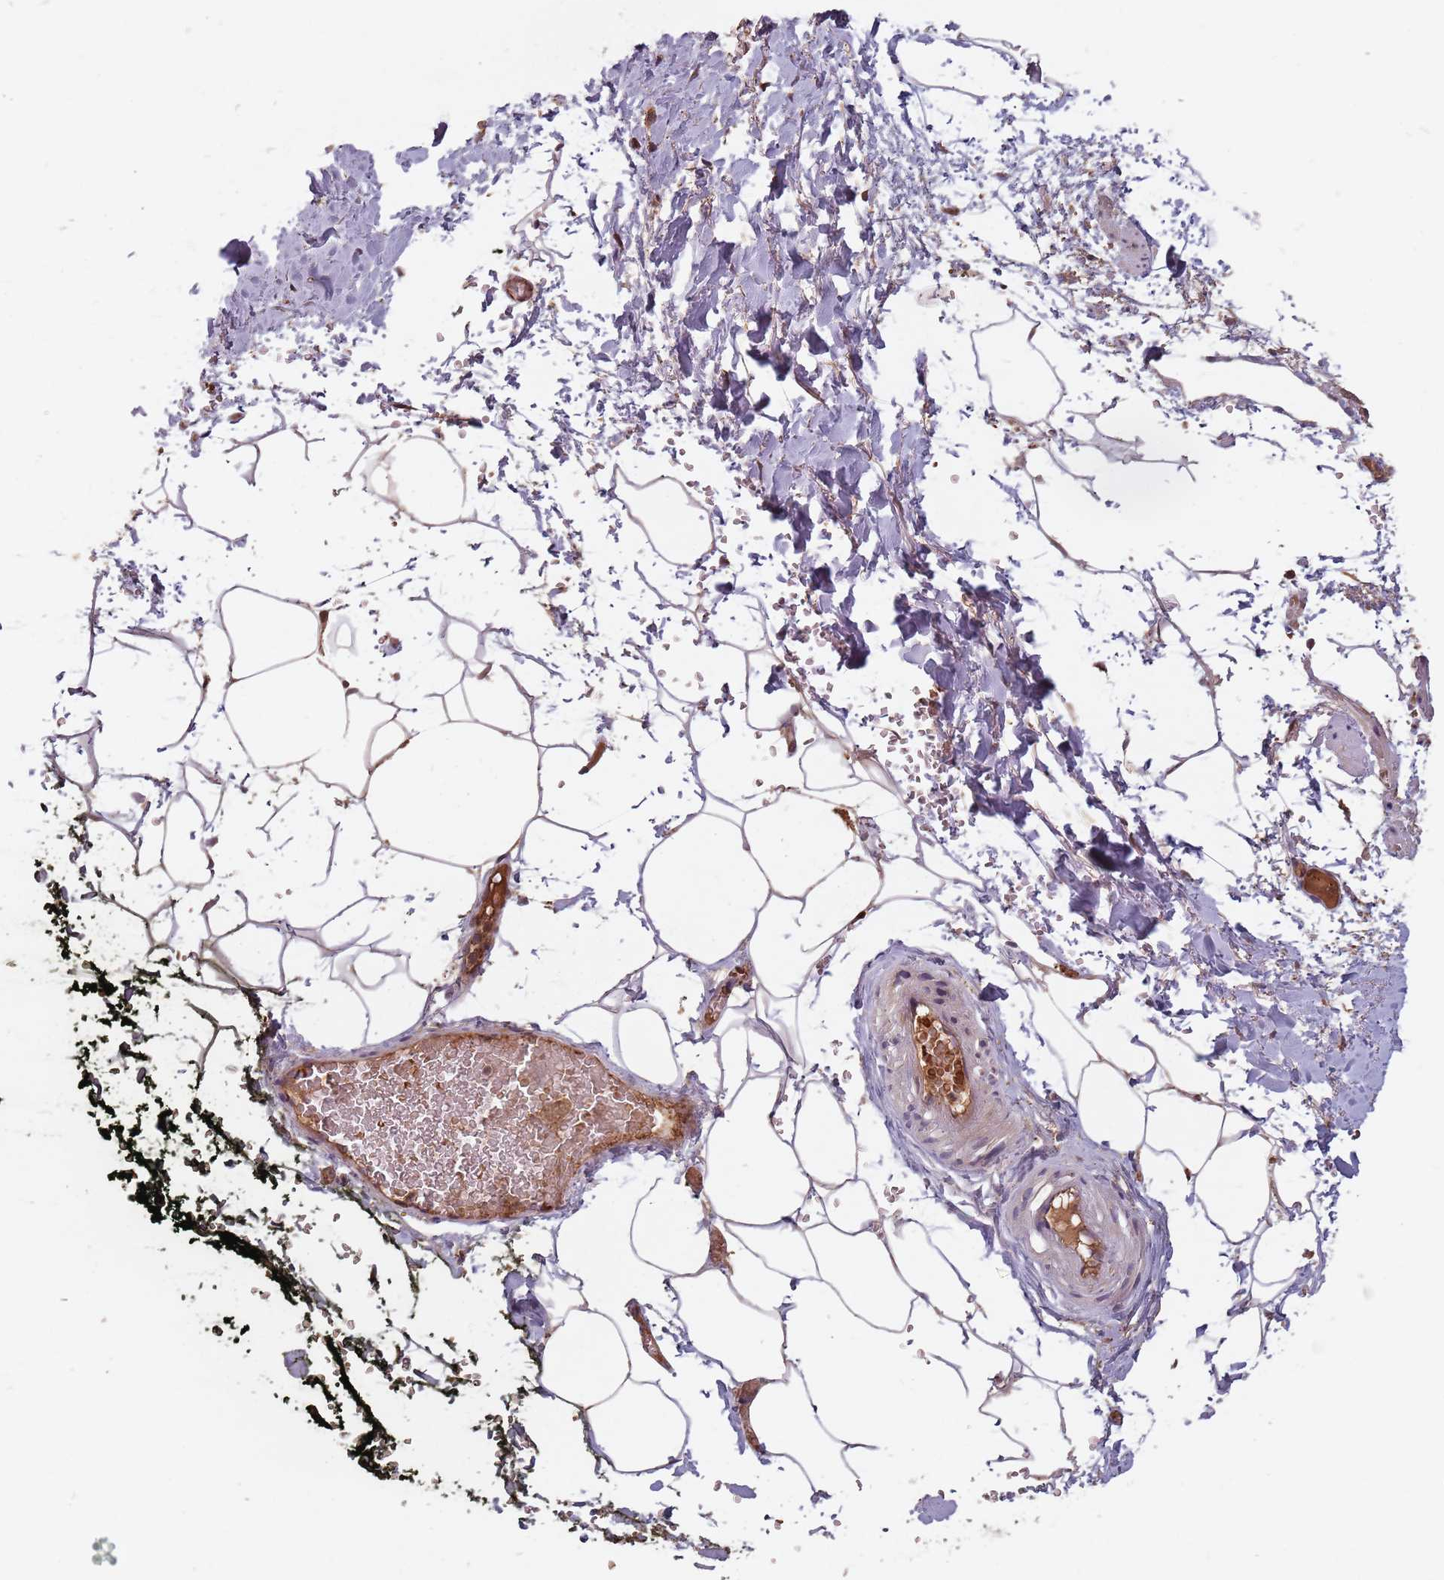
{"staining": {"intensity": "moderate", "quantity": "25%-75%", "location": "cytoplasmic/membranous"}, "tissue": "adipose tissue", "cell_type": "Adipocytes", "image_type": "normal", "snomed": [{"axis": "morphology", "description": "Normal tissue, NOS"}, {"axis": "morphology", "description": "Adenocarcinoma, Low grade"}, {"axis": "topography", "description": "Prostate"}, {"axis": "topography", "description": "Peripheral nerve tissue"}], "caption": "The photomicrograph reveals staining of benign adipose tissue, revealing moderate cytoplasmic/membranous protein staining (brown color) within adipocytes. The protein is shown in brown color, while the nuclei are stained blue.", "gene": "GPR180", "patient": {"sex": "male", "age": 63}}